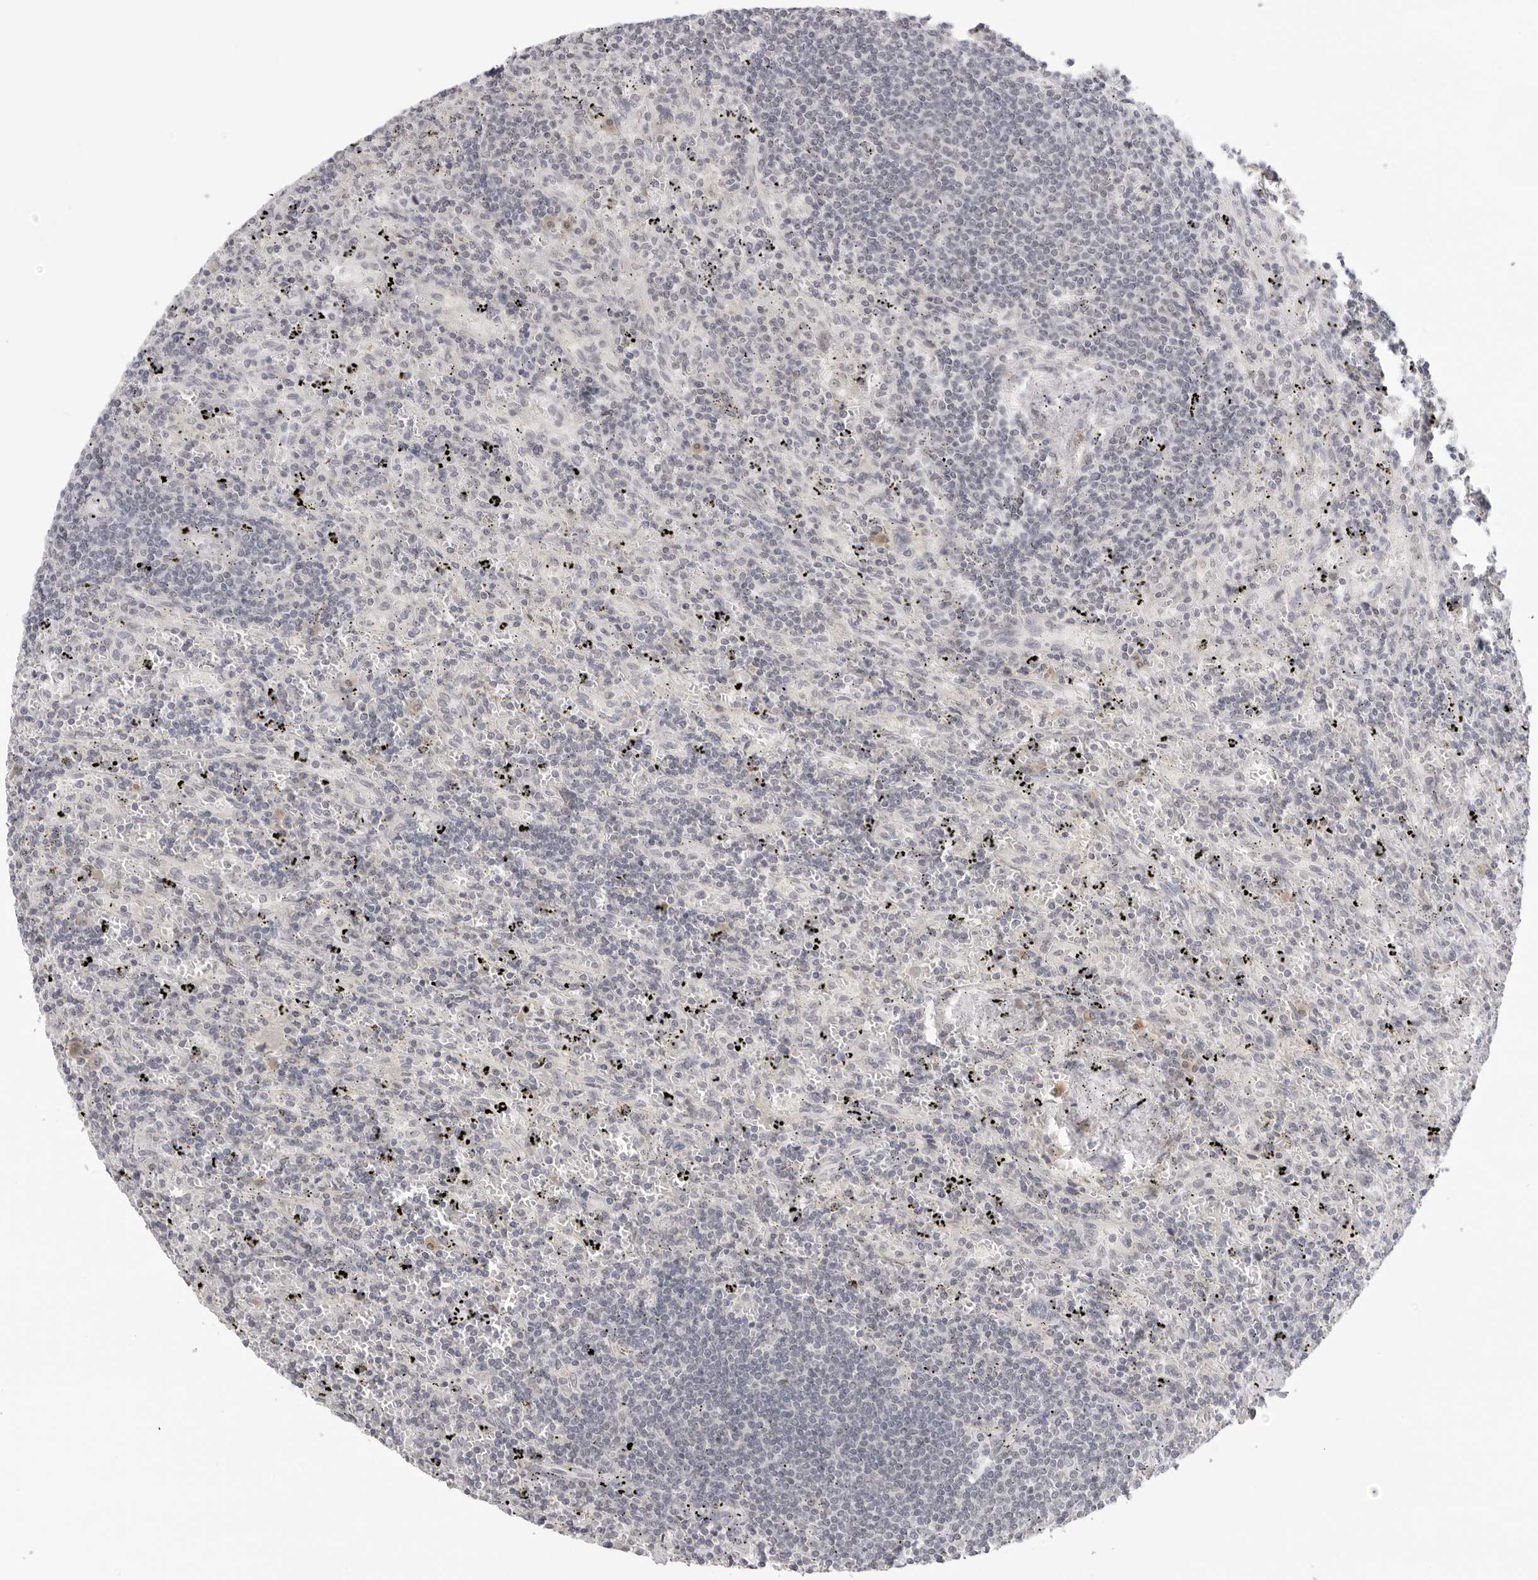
{"staining": {"intensity": "negative", "quantity": "none", "location": "none"}, "tissue": "lymphoma", "cell_type": "Tumor cells", "image_type": "cancer", "snomed": [{"axis": "morphology", "description": "Malignant lymphoma, non-Hodgkin's type, Low grade"}, {"axis": "topography", "description": "Spleen"}], "caption": "Photomicrograph shows no protein expression in tumor cells of lymphoma tissue.", "gene": "ACP6", "patient": {"sex": "male", "age": 76}}